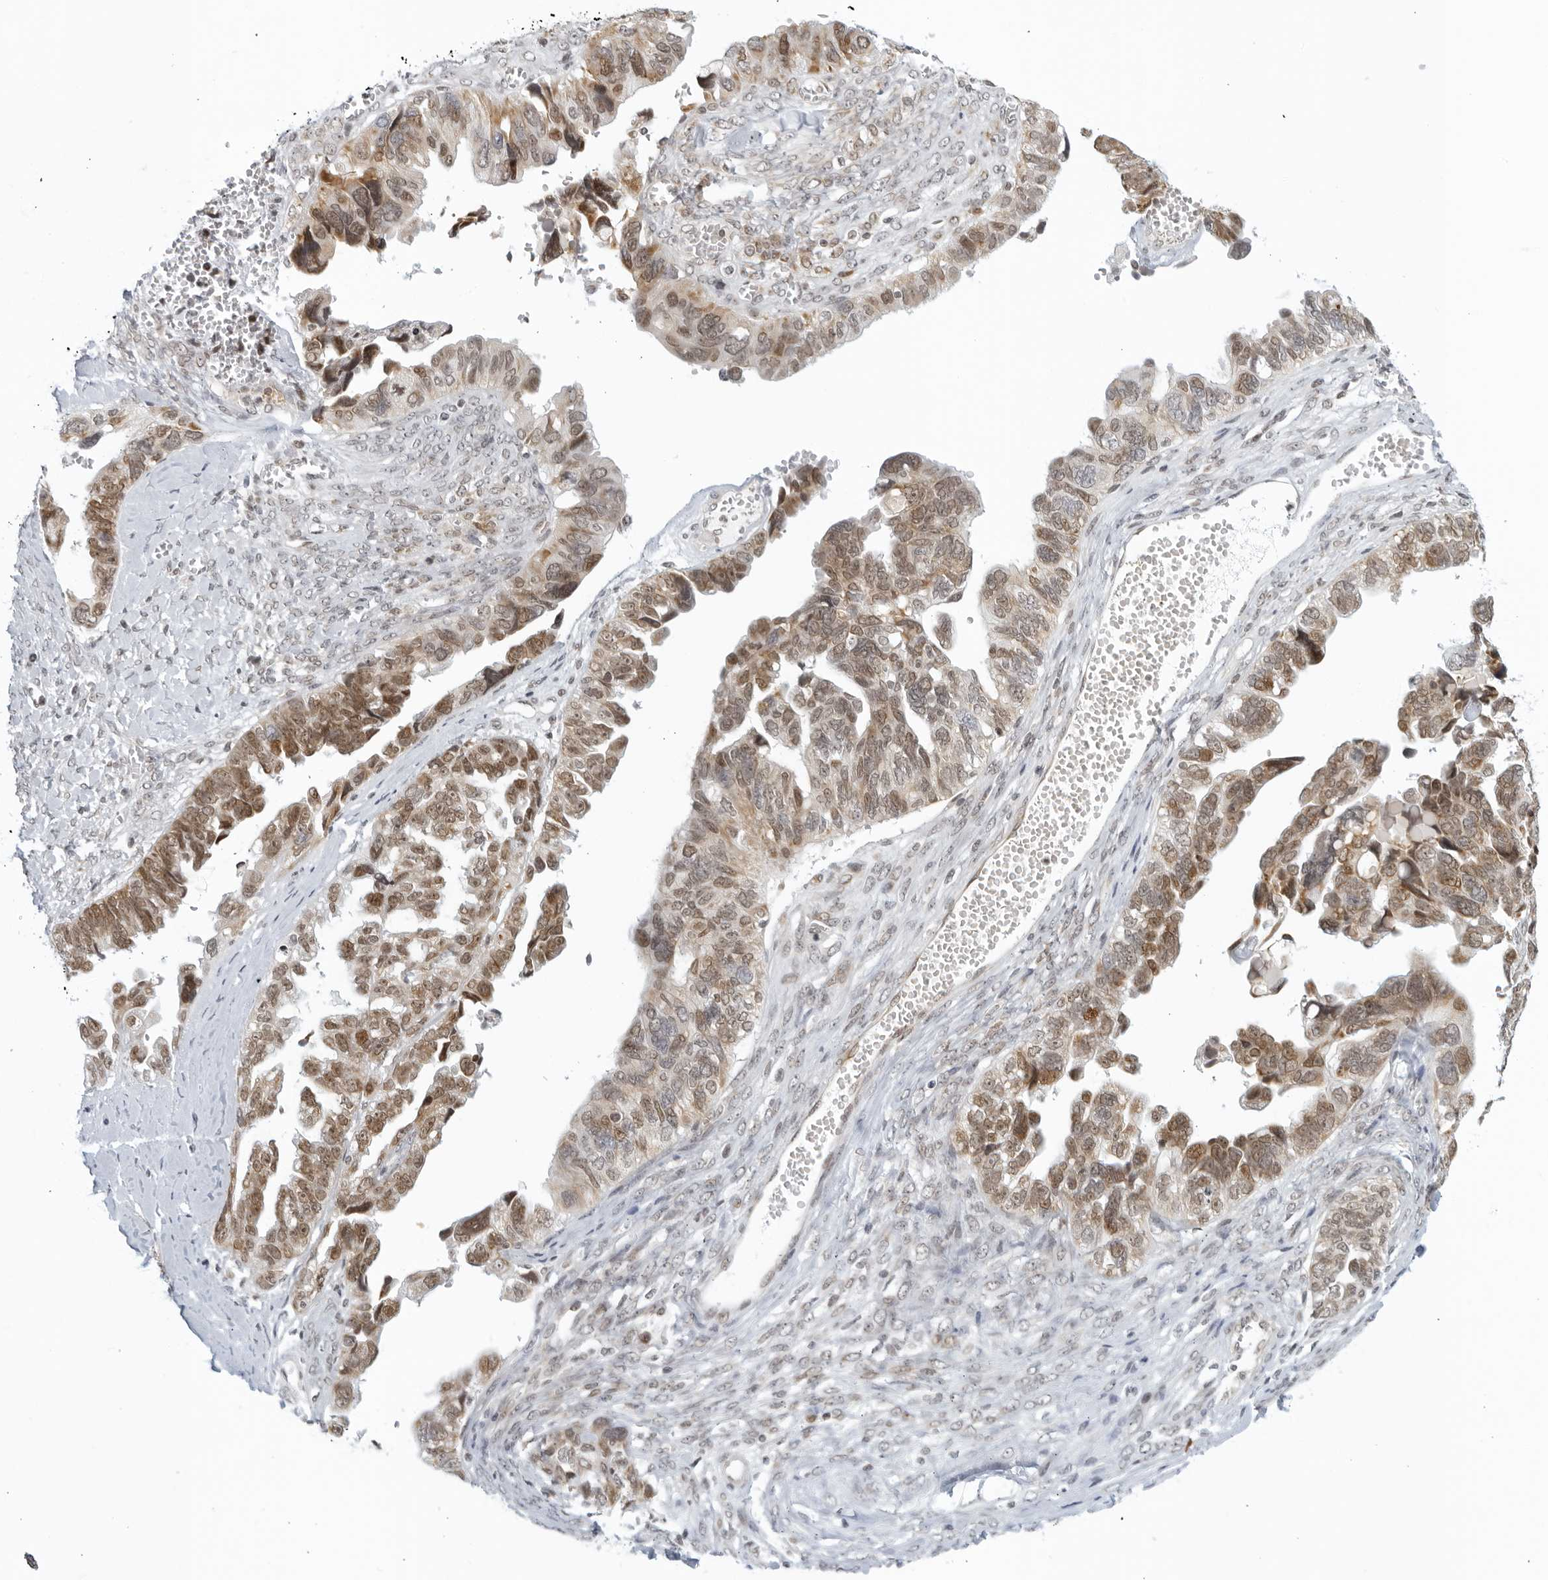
{"staining": {"intensity": "moderate", "quantity": ">75%", "location": "cytoplasmic/membranous,nuclear"}, "tissue": "ovarian cancer", "cell_type": "Tumor cells", "image_type": "cancer", "snomed": [{"axis": "morphology", "description": "Cystadenocarcinoma, serous, NOS"}, {"axis": "topography", "description": "Ovary"}], "caption": "Immunohistochemistry (IHC) photomicrograph of human ovarian serous cystadenocarcinoma stained for a protein (brown), which reveals medium levels of moderate cytoplasmic/membranous and nuclear positivity in about >75% of tumor cells.", "gene": "RAB11FIP3", "patient": {"sex": "female", "age": 79}}